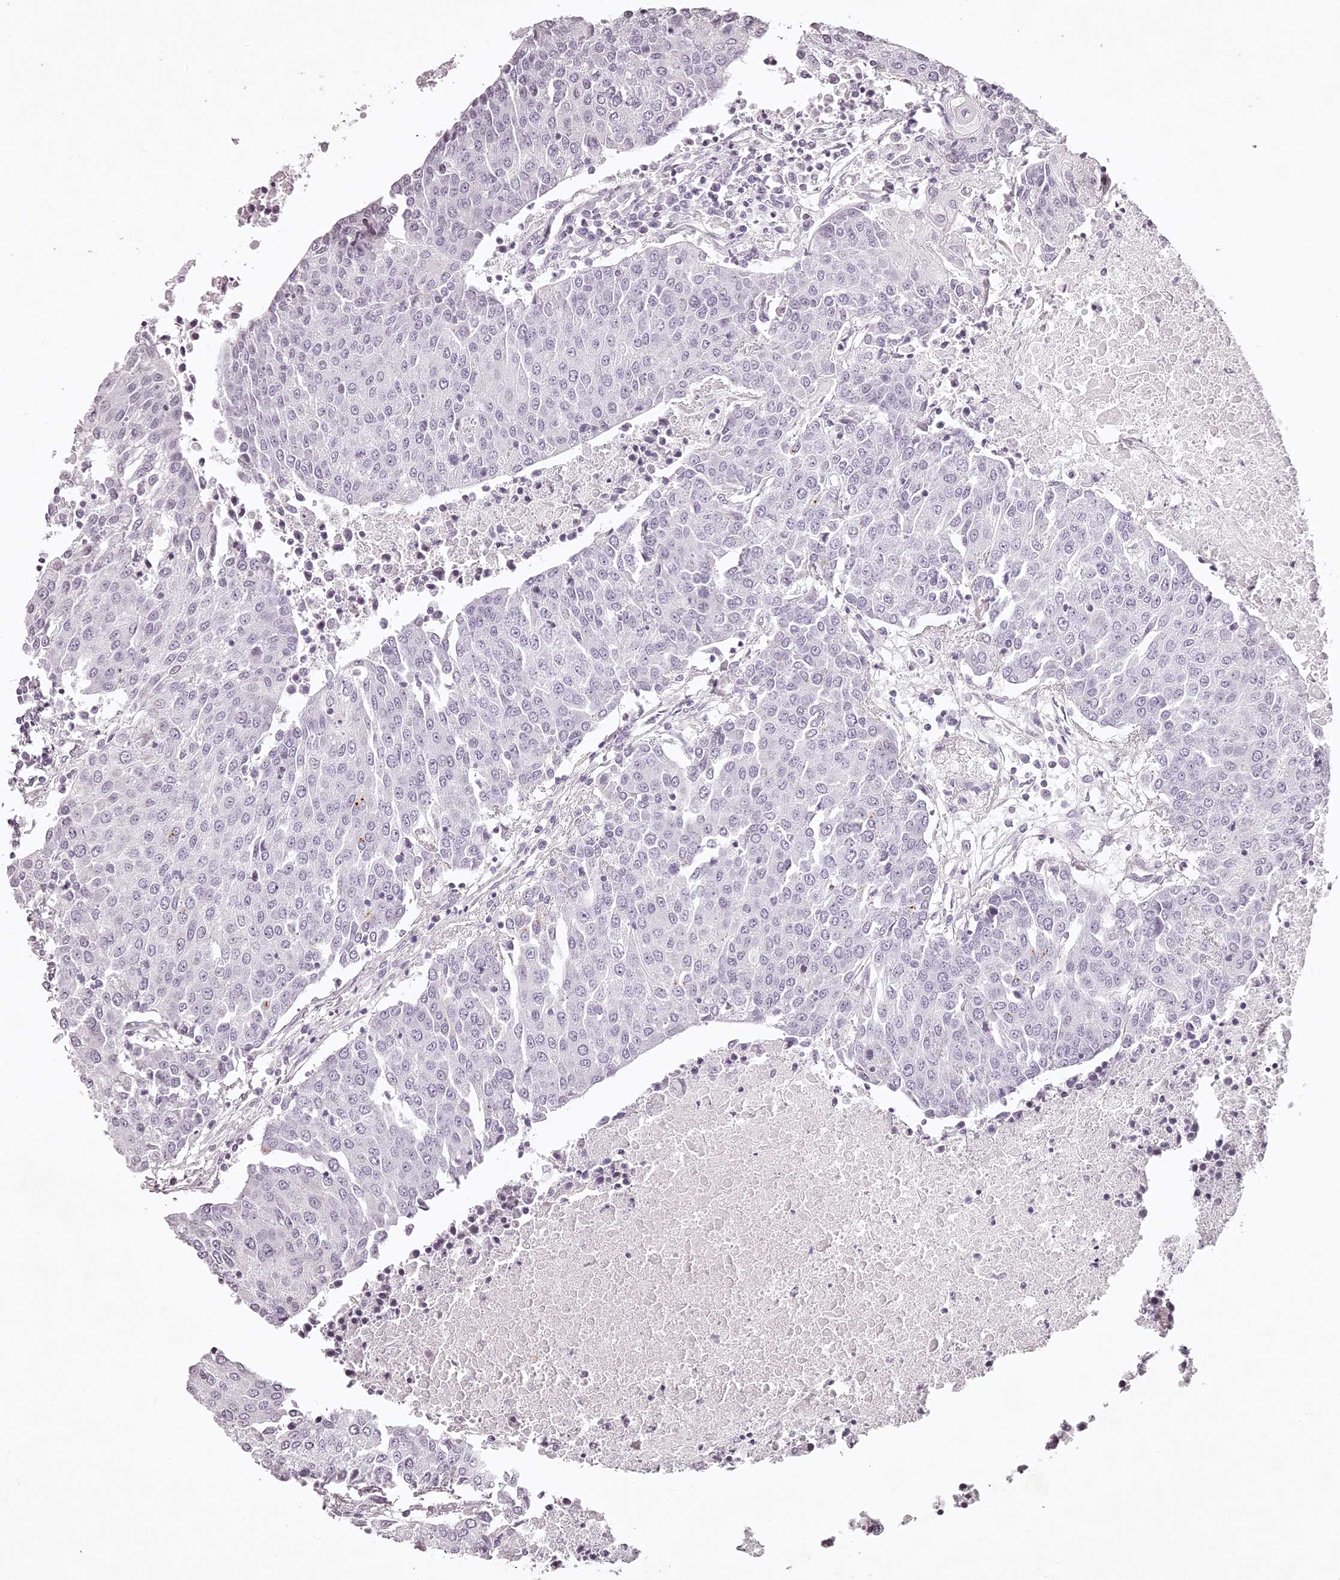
{"staining": {"intensity": "negative", "quantity": "none", "location": "none"}, "tissue": "urothelial cancer", "cell_type": "Tumor cells", "image_type": "cancer", "snomed": [{"axis": "morphology", "description": "Urothelial carcinoma, High grade"}, {"axis": "topography", "description": "Urinary bladder"}], "caption": "Urothelial carcinoma (high-grade) stained for a protein using IHC demonstrates no expression tumor cells.", "gene": "ELAPOR1", "patient": {"sex": "female", "age": 85}}